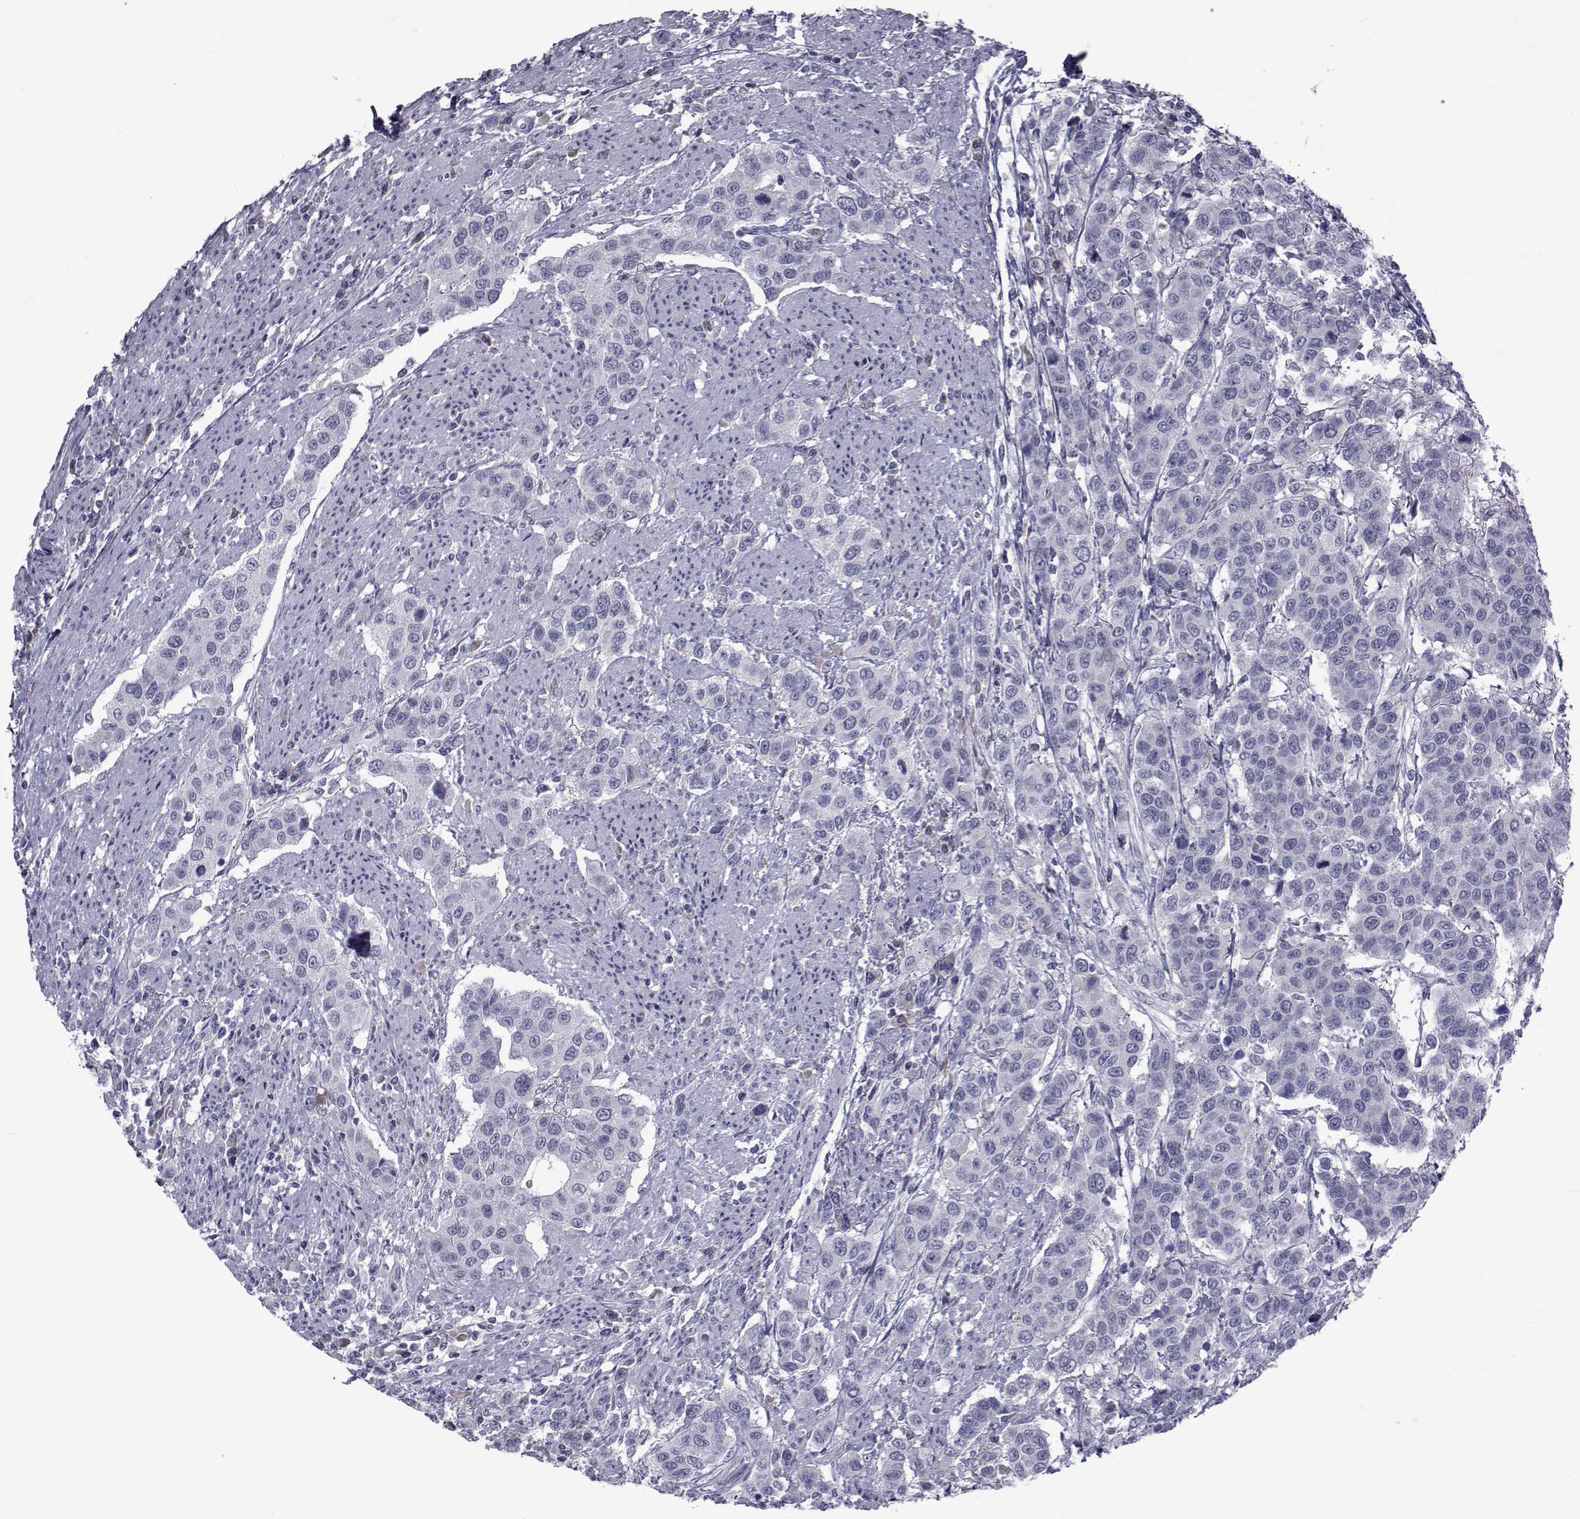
{"staining": {"intensity": "negative", "quantity": "none", "location": "none"}, "tissue": "urothelial cancer", "cell_type": "Tumor cells", "image_type": "cancer", "snomed": [{"axis": "morphology", "description": "Urothelial carcinoma, High grade"}, {"axis": "topography", "description": "Urinary bladder"}], "caption": "Immunohistochemical staining of urothelial carcinoma (high-grade) reveals no significant staining in tumor cells. (IHC, brightfield microscopy, high magnification).", "gene": "PAX2", "patient": {"sex": "female", "age": 58}}